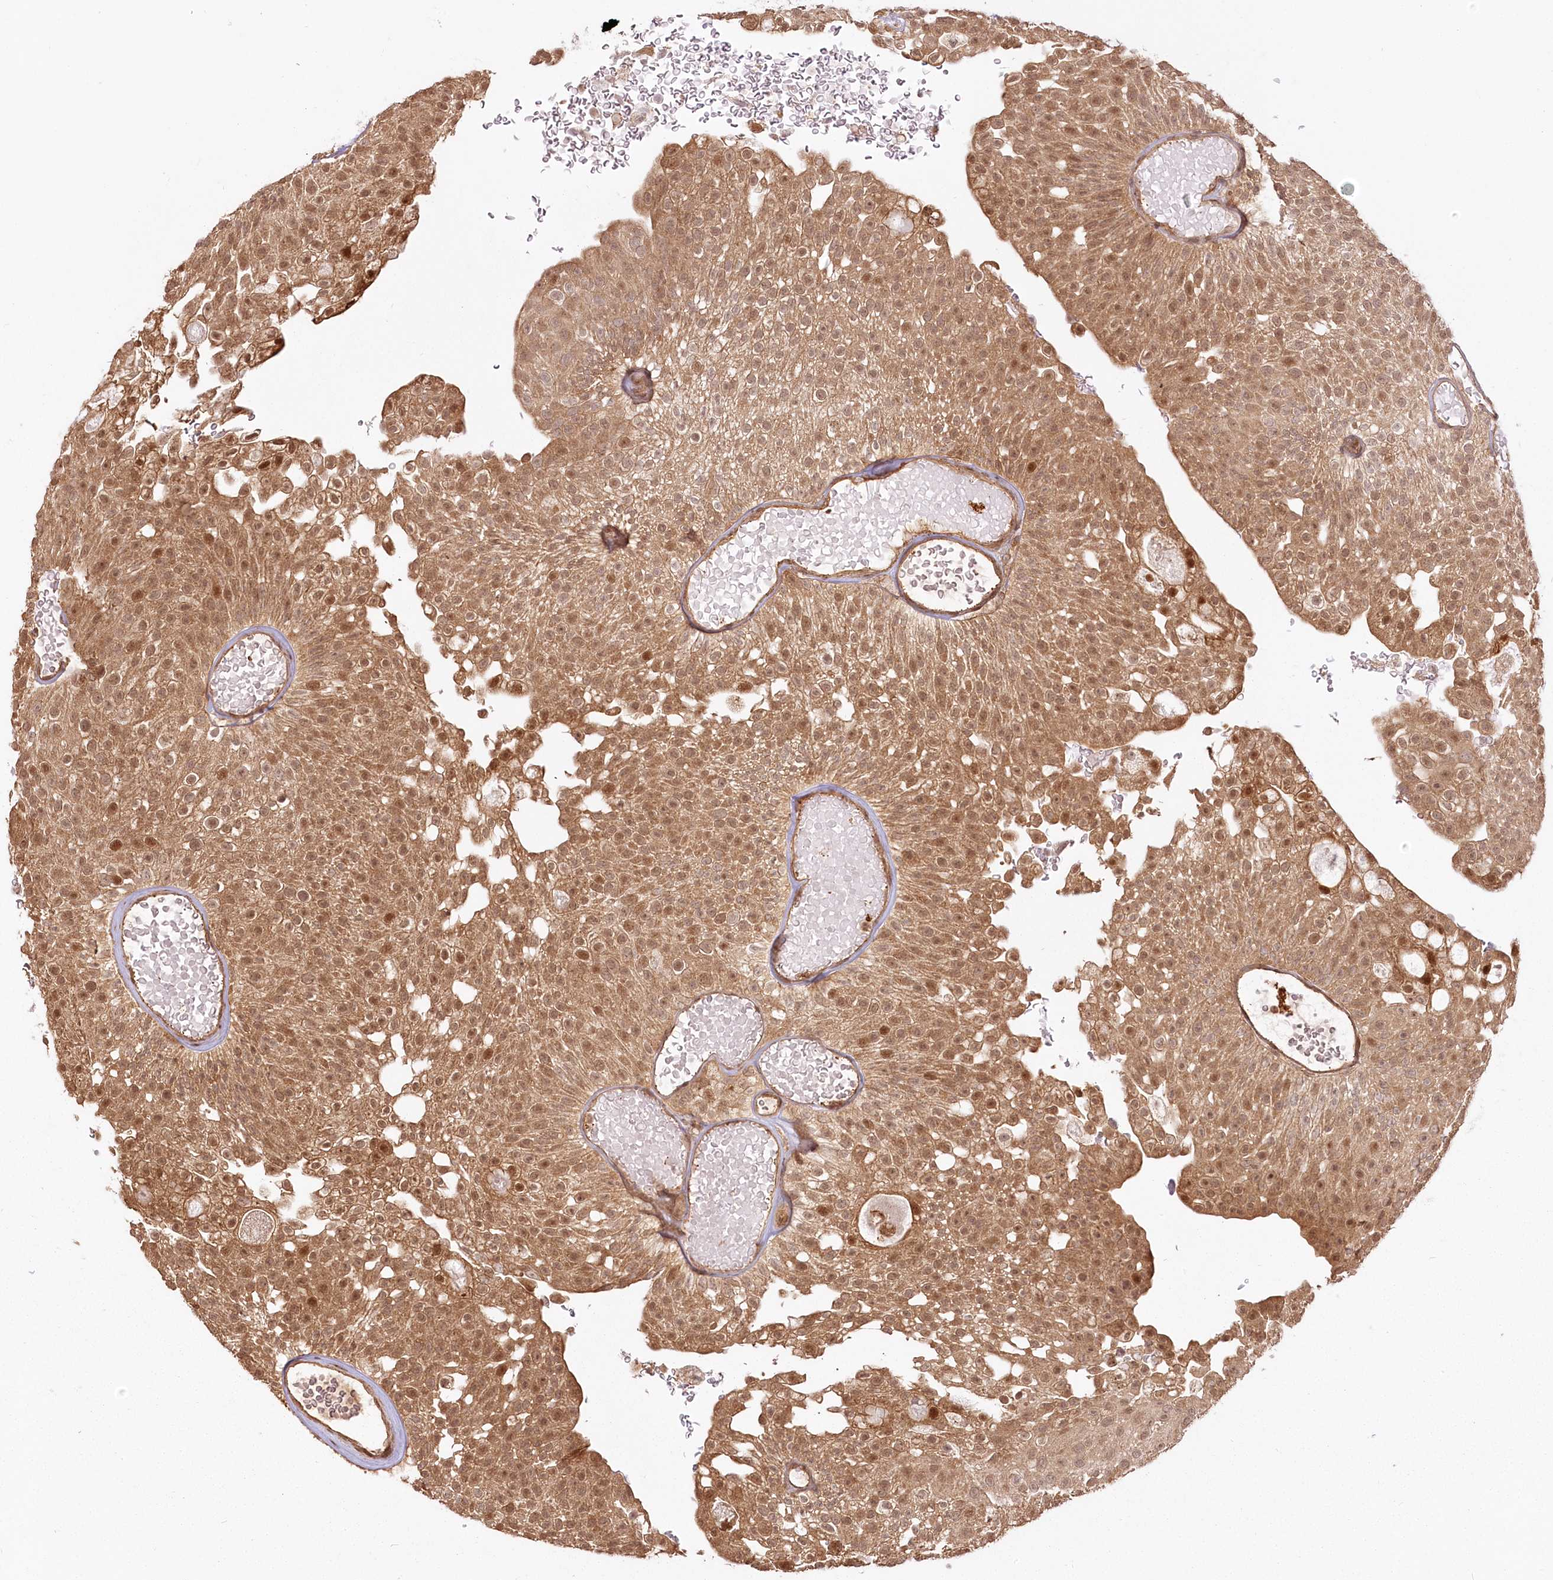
{"staining": {"intensity": "moderate", "quantity": ">75%", "location": "cytoplasmic/membranous,nuclear"}, "tissue": "urothelial cancer", "cell_type": "Tumor cells", "image_type": "cancer", "snomed": [{"axis": "morphology", "description": "Urothelial carcinoma, Low grade"}, {"axis": "topography", "description": "Urinary bladder"}], "caption": "High-magnification brightfield microscopy of urothelial carcinoma (low-grade) stained with DAB (3,3'-diaminobenzidine) (brown) and counterstained with hematoxylin (blue). tumor cells exhibit moderate cytoplasmic/membranous and nuclear staining is identified in about>75% of cells. The staining is performed using DAB (3,3'-diaminobenzidine) brown chromogen to label protein expression. The nuclei are counter-stained blue using hematoxylin.", "gene": "R3HDM2", "patient": {"sex": "male", "age": 78}}